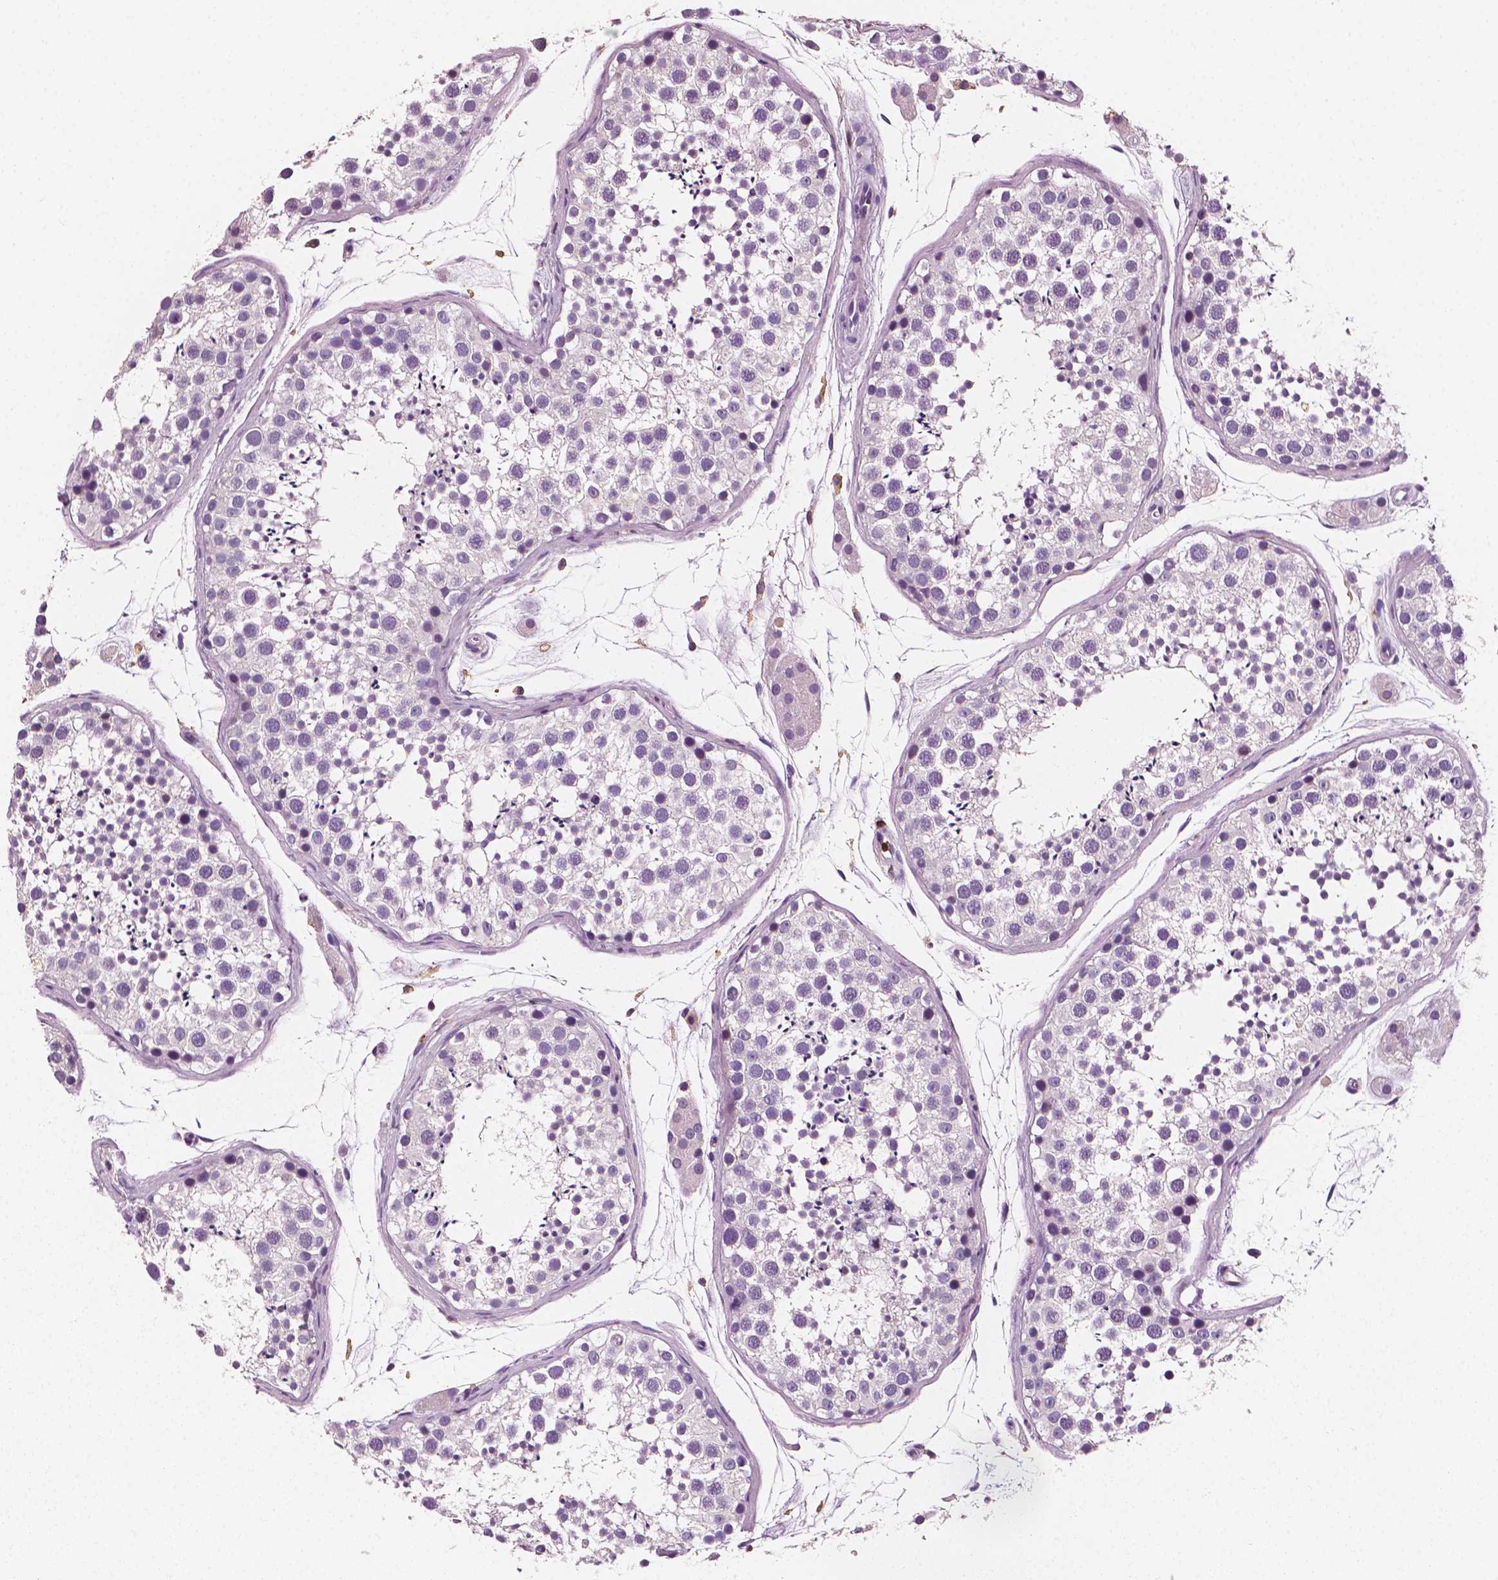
{"staining": {"intensity": "negative", "quantity": "none", "location": "none"}, "tissue": "testis", "cell_type": "Cells in seminiferous ducts", "image_type": "normal", "snomed": [{"axis": "morphology", "description": "Normal tissue, NOS"}, {"axis": "topography", "description": "Testis"}], "caption": "High power microscopy histopathology image of an immunohistochemistry (IHC) photomicrograph of normal testis, revealing no significant expression in cells in seminiferous ducts.", "gene": "PTPRC", "patient": {"sex": "male", "age": 41}}